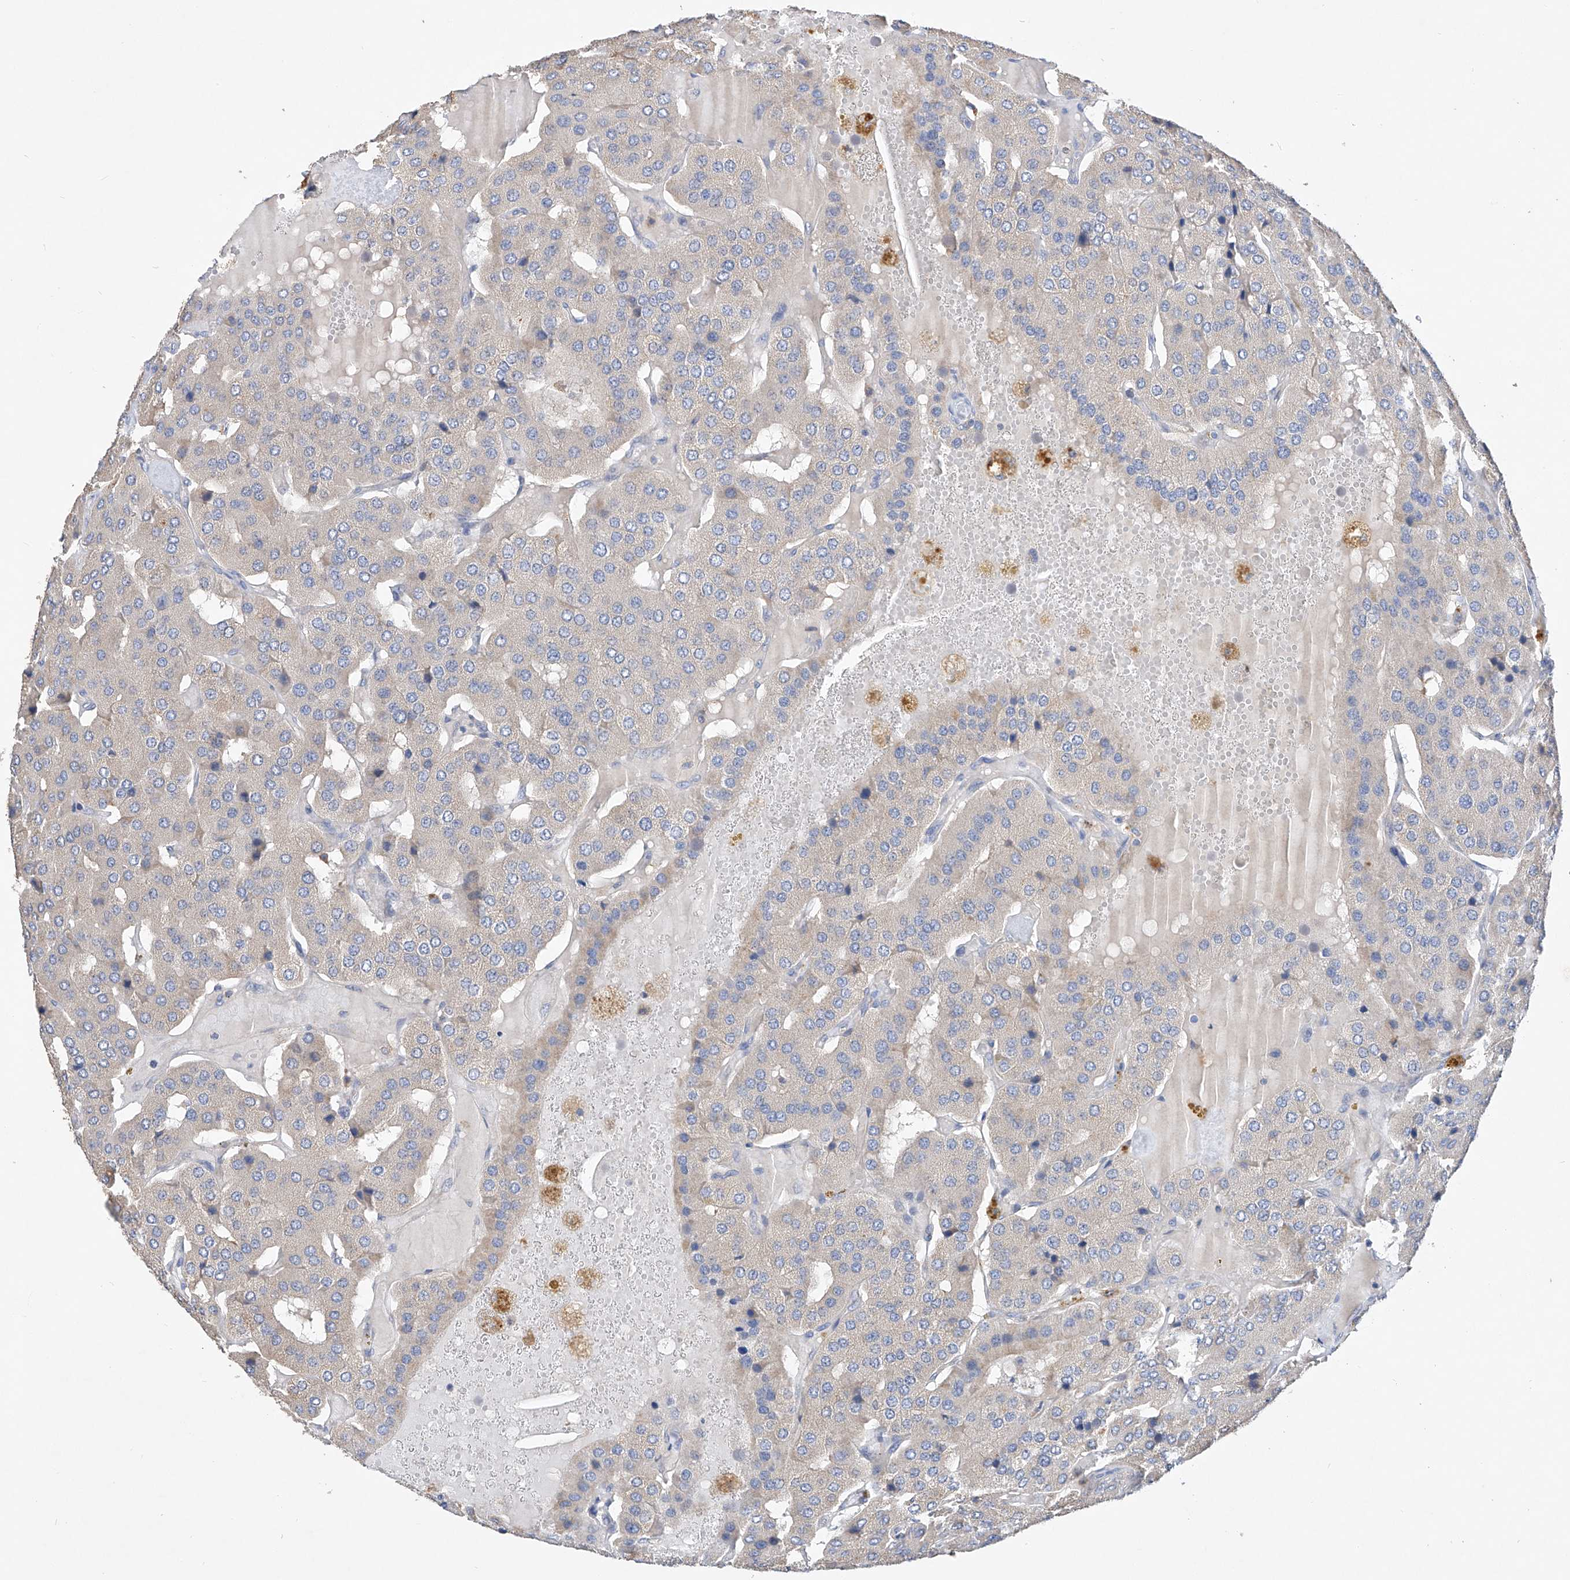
{"staining": {"intensity": "negative", "quantity": "none", "location": "none"}, "tissue": "parathyroid gland", "cell_type": "Glandular cells", "image_type": "normal", "snomed": [{"axis": "morphology", "description": "Normal tissue, NOS"}, {"axis": "morphology", "description": "Adenoma, NOS"}, {"axis": "topography", "description": "Parathyroid gland"}], "caption": "The histopathology image shows no significant staining in glandular cells of parathyroid gland.", "gene": "AMD1", "patient": {"sex": "female", "age": 86}}